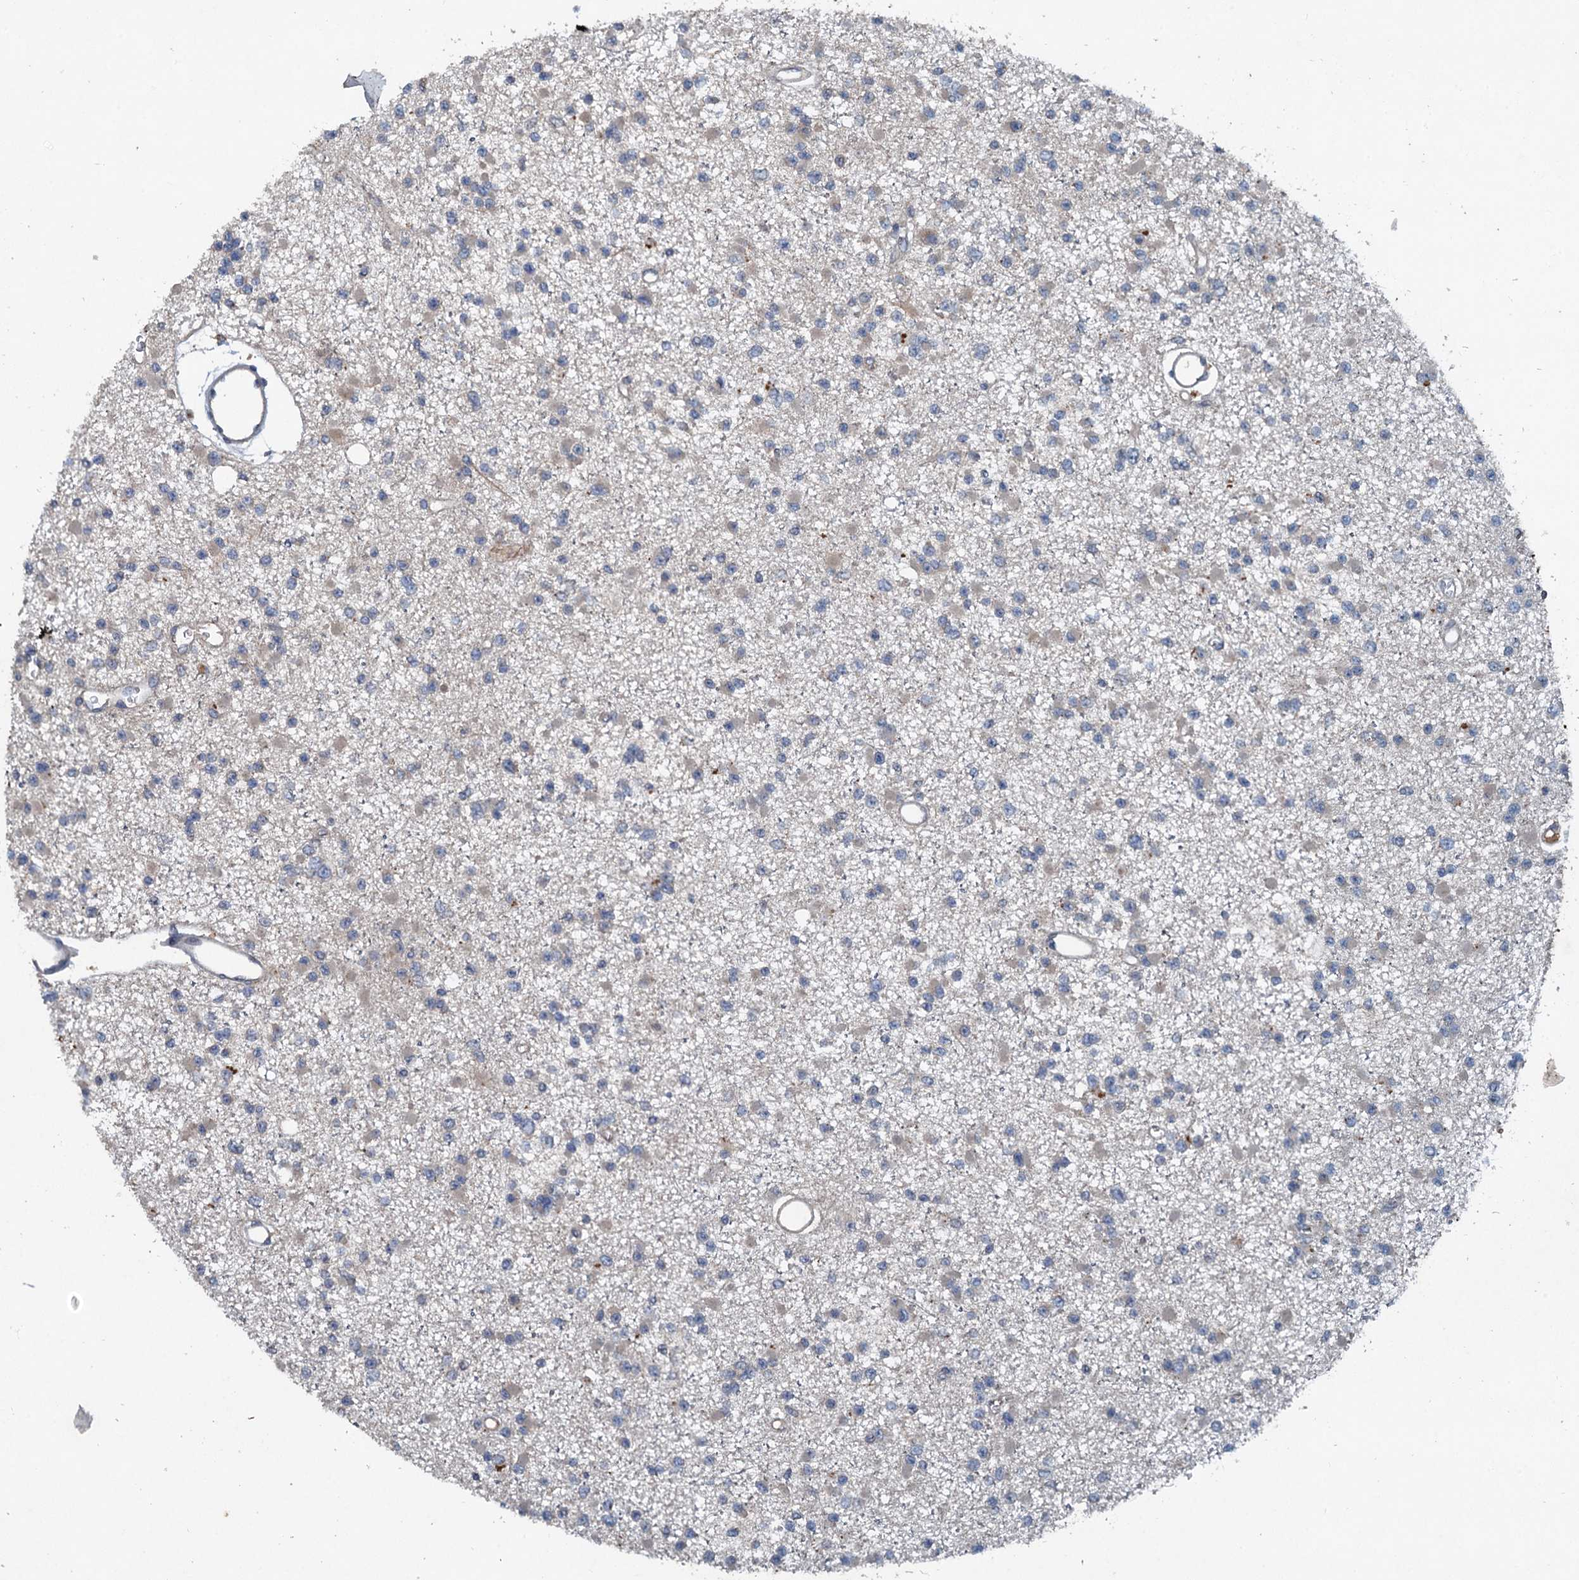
{"staining": {"intensity": "negative", "quantity": "none", "location": "none"}, "tissue": "glioma", "cell_type": "Tumor cells", "image_type": "cancer", "snomed": [{"axis": "morphology", "description": "Glioma, malignant, Low grade"}, {"axis": "topography", "description": "Brain"}], "caption": "This micrograph is of glioma stained with IHC to label a protein in brown with the nuclei are counter-stained blue. There is no positivity in tumor cells. (IHC, brightfield microscopy, high magnification).", "gene": "TAPBPL", "patient": {"sex": "female", "age": 22}}